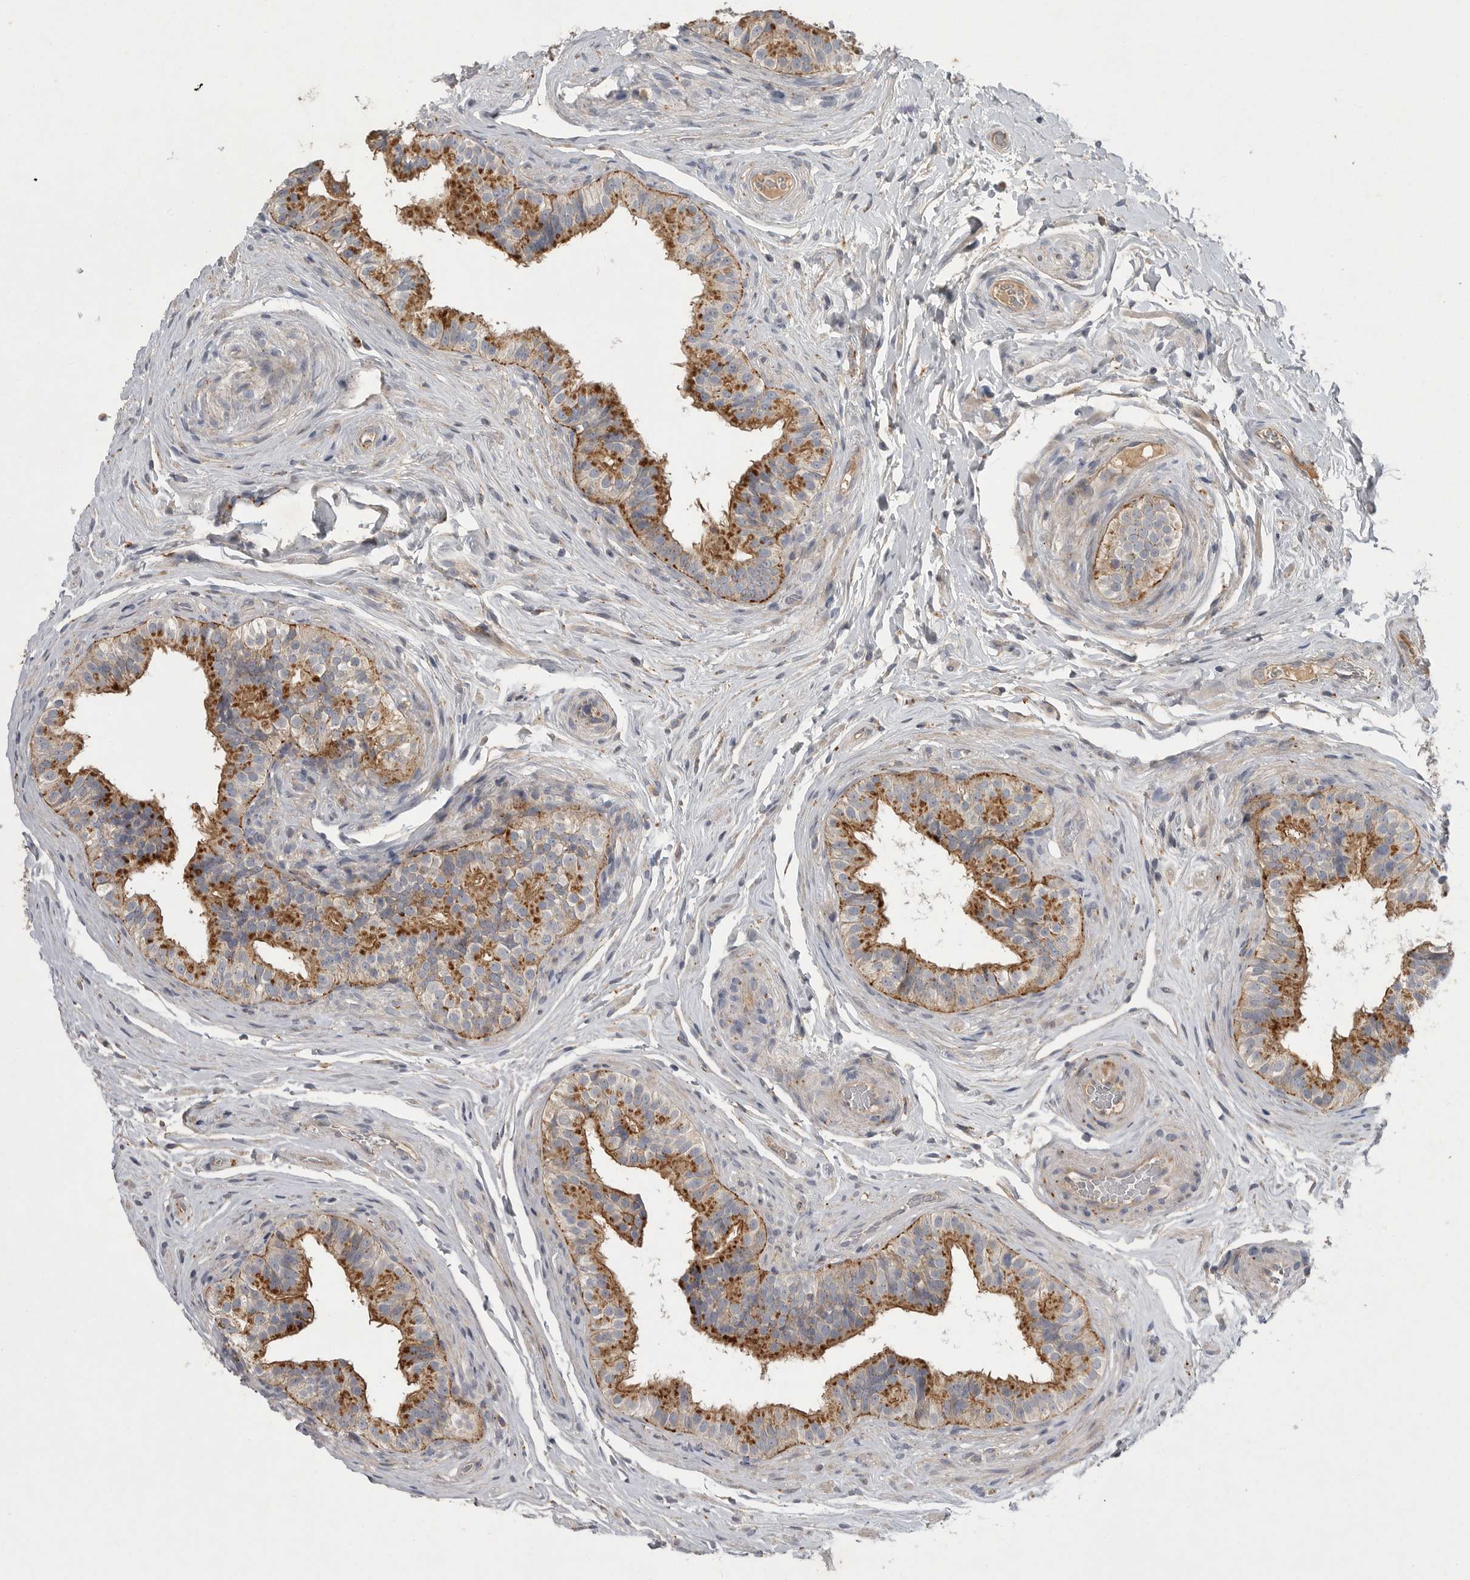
{"staining": {"intensity": "strong", "quantity": "25%-75%", "location": "cytoplasmic/membranous"}, "tissue": "epididymis", "cell_type": "Glandular cells", "image_type": "normal", "snomed": [{"axis": "morphology", "description": "Normal tissue, NOS"}, {"axis": "topography", "description": "Epididymis"}], "caption": "Immunohistochemical staining of normal epididymis demonstrates strong cytoplasmic/membranous protein positivity in about 25%-75% of glandular cells. The protein of interest is shown in brown color, while the nuclei are stained blue.", "gene": "LAMTOR3", "patient": {"sex": "male", "age": 49}}